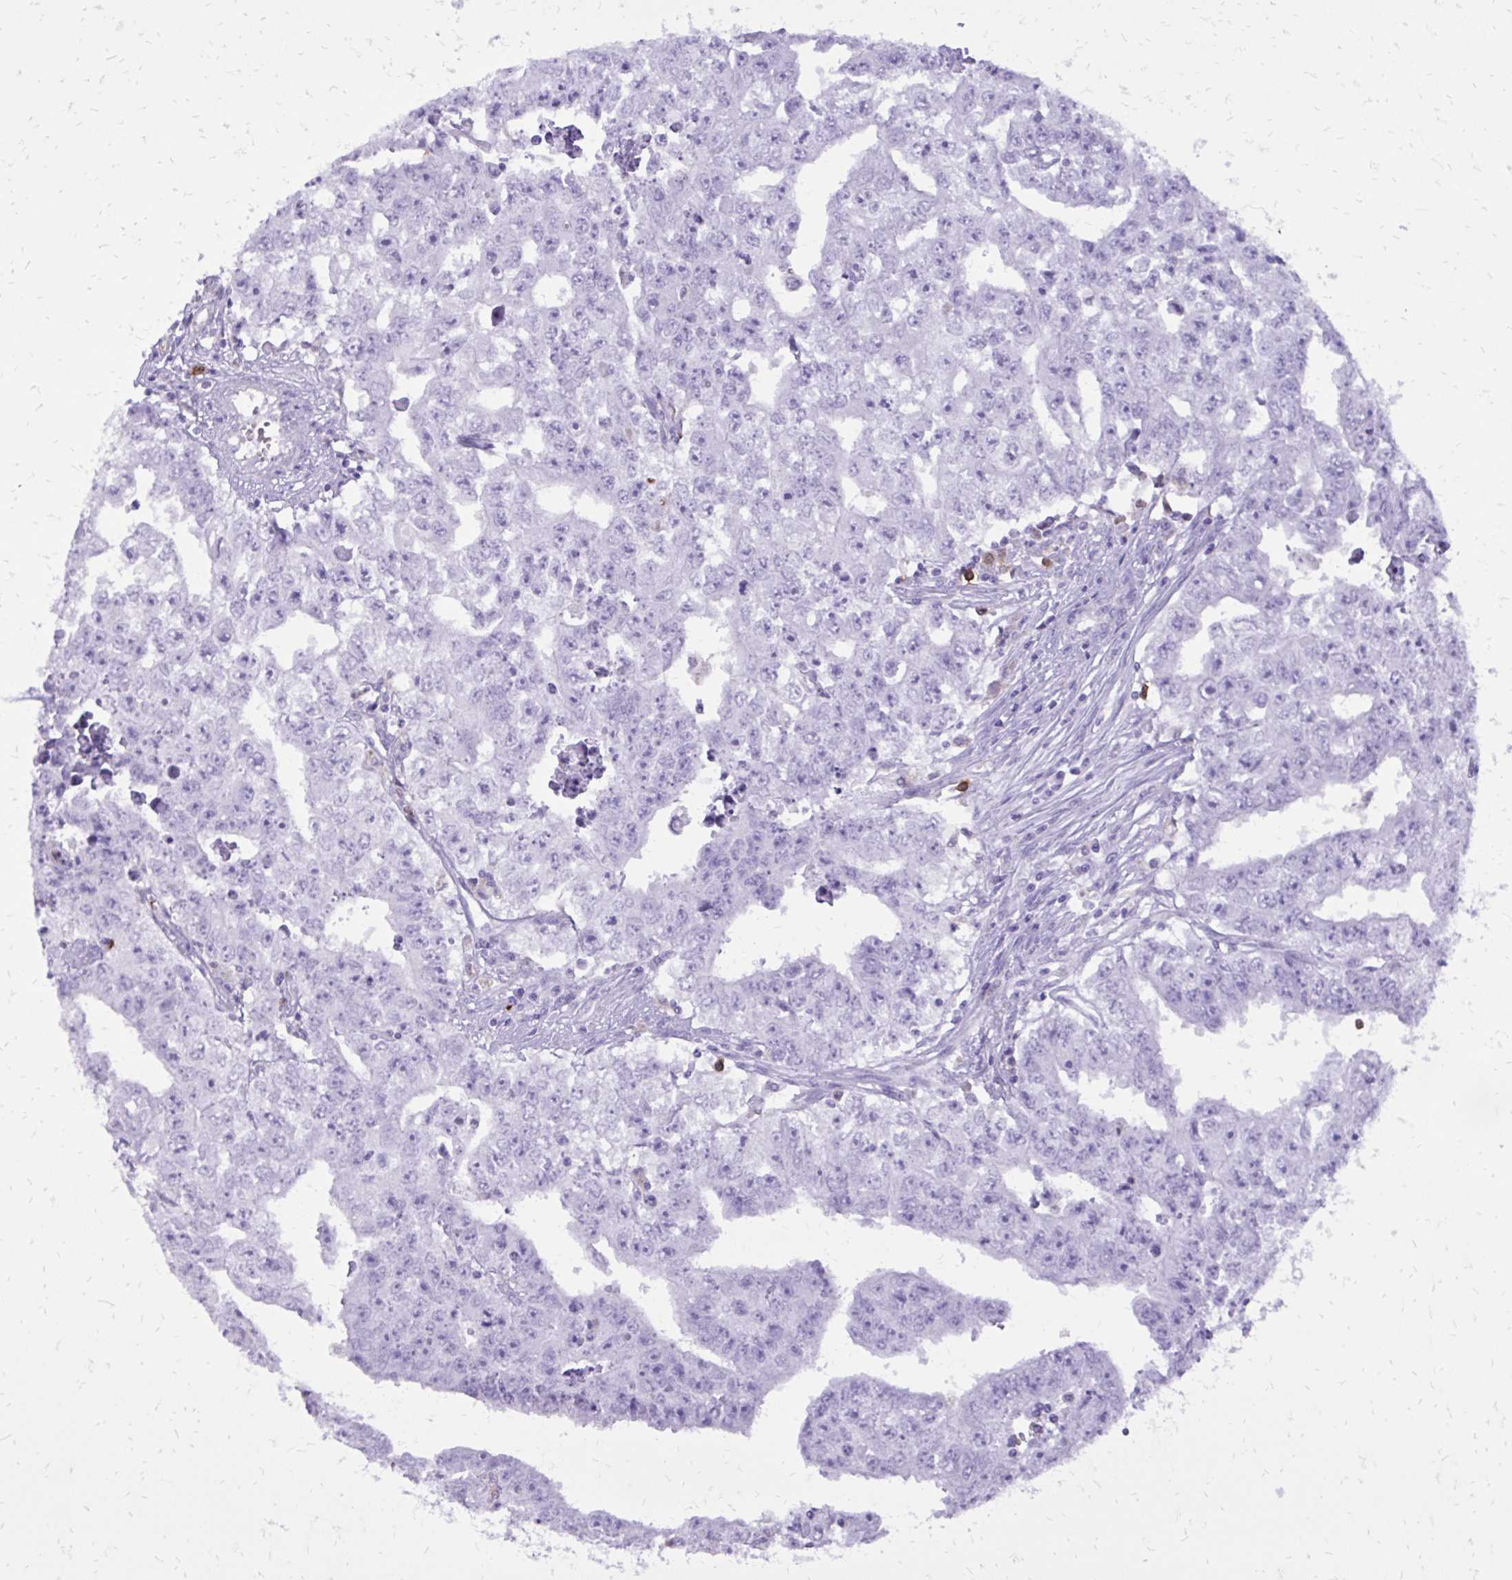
{"staining": {"intensity": "negative", "quantity": "none", "location": "none"}, "tissue": "testis cancer", "cell_type": "Tumor cells", "image_type": "cancer", "snomed": [{"axis": "morphology", "description": "Carcinoma, Embryonal, NOS"}, {"axis": "morphology", "description": "Teratoma, malignant, NOS"}, {"axis": "topography", "description": "Testis"}], "caption": "Tumor cells are negative for protein expression in human testis cancer (malignant teratoma). (DAB (3,3'-diaminobenzidine) immunohistochemistry visualized using brightfield microscopy, high magnification).", "gene": "CAT", "patient": {"sex": "male", "age": 24}}